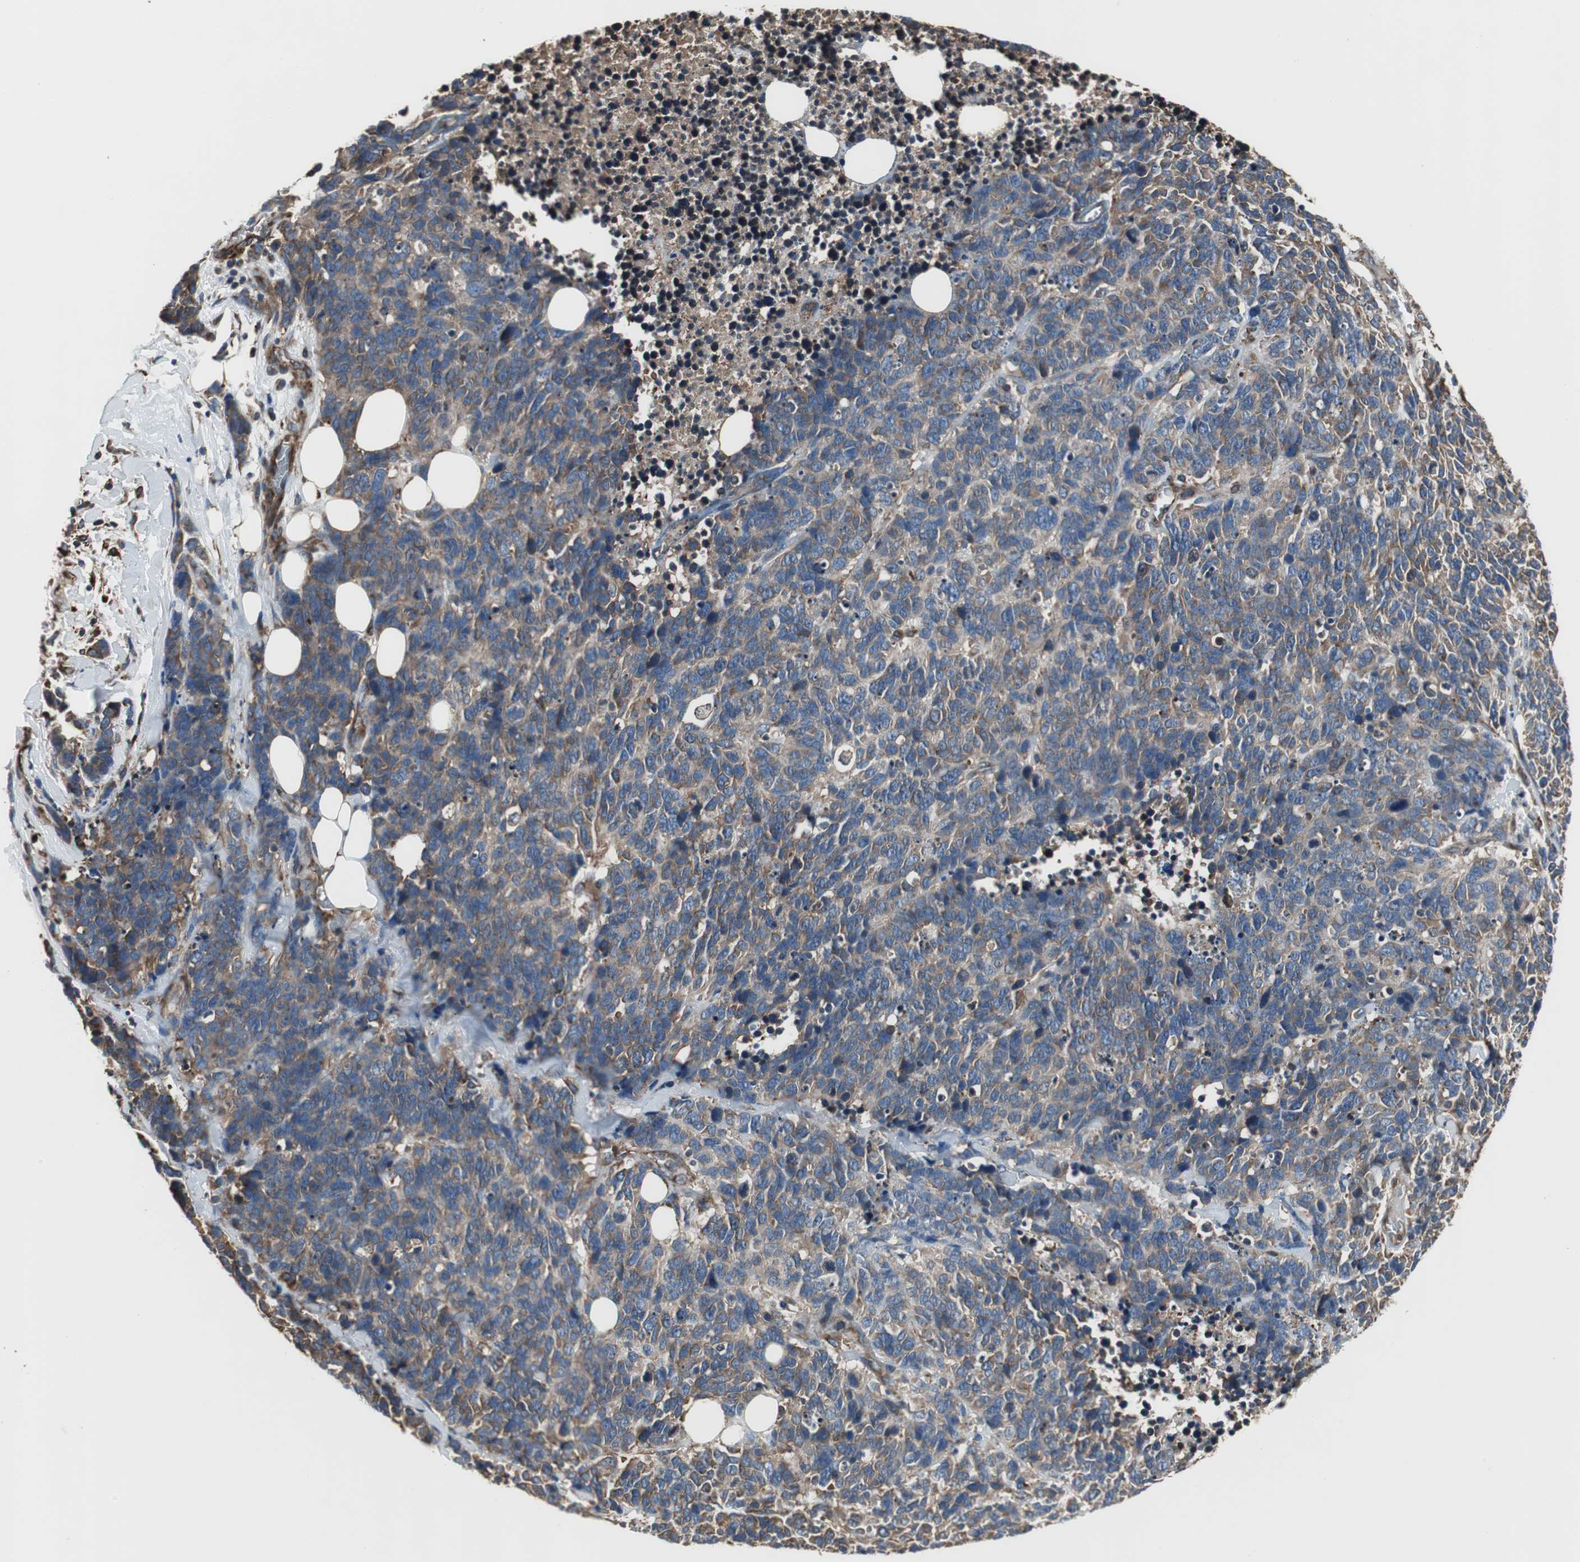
{"staining": {"intensity": "moderate", "quantity": ">75%", "location": "cytoplasmic/membranous"}, "tissue": "lung cancer", "cell_type": "Tumor cells", "image_type": "cancer", "snomed": [{"axis": "morphology", "description": "Neoplasm, malignant, NOS"}, {"axis": "topography", "description": "Lung"}], "caption": "Immunohistochemistry (IHC) image of neoplastic tissue: human neoplasm (malignant) (lung) stained using immunohistochemistry displays medium levels of moderate protein expression localized specifically in the cytoplasmic/membranous of tumor cells, appearing as a cytoplasmic/membranous brown color.", "gene": "ACTN1", "patient": {"sex": "female", "age": 58}}